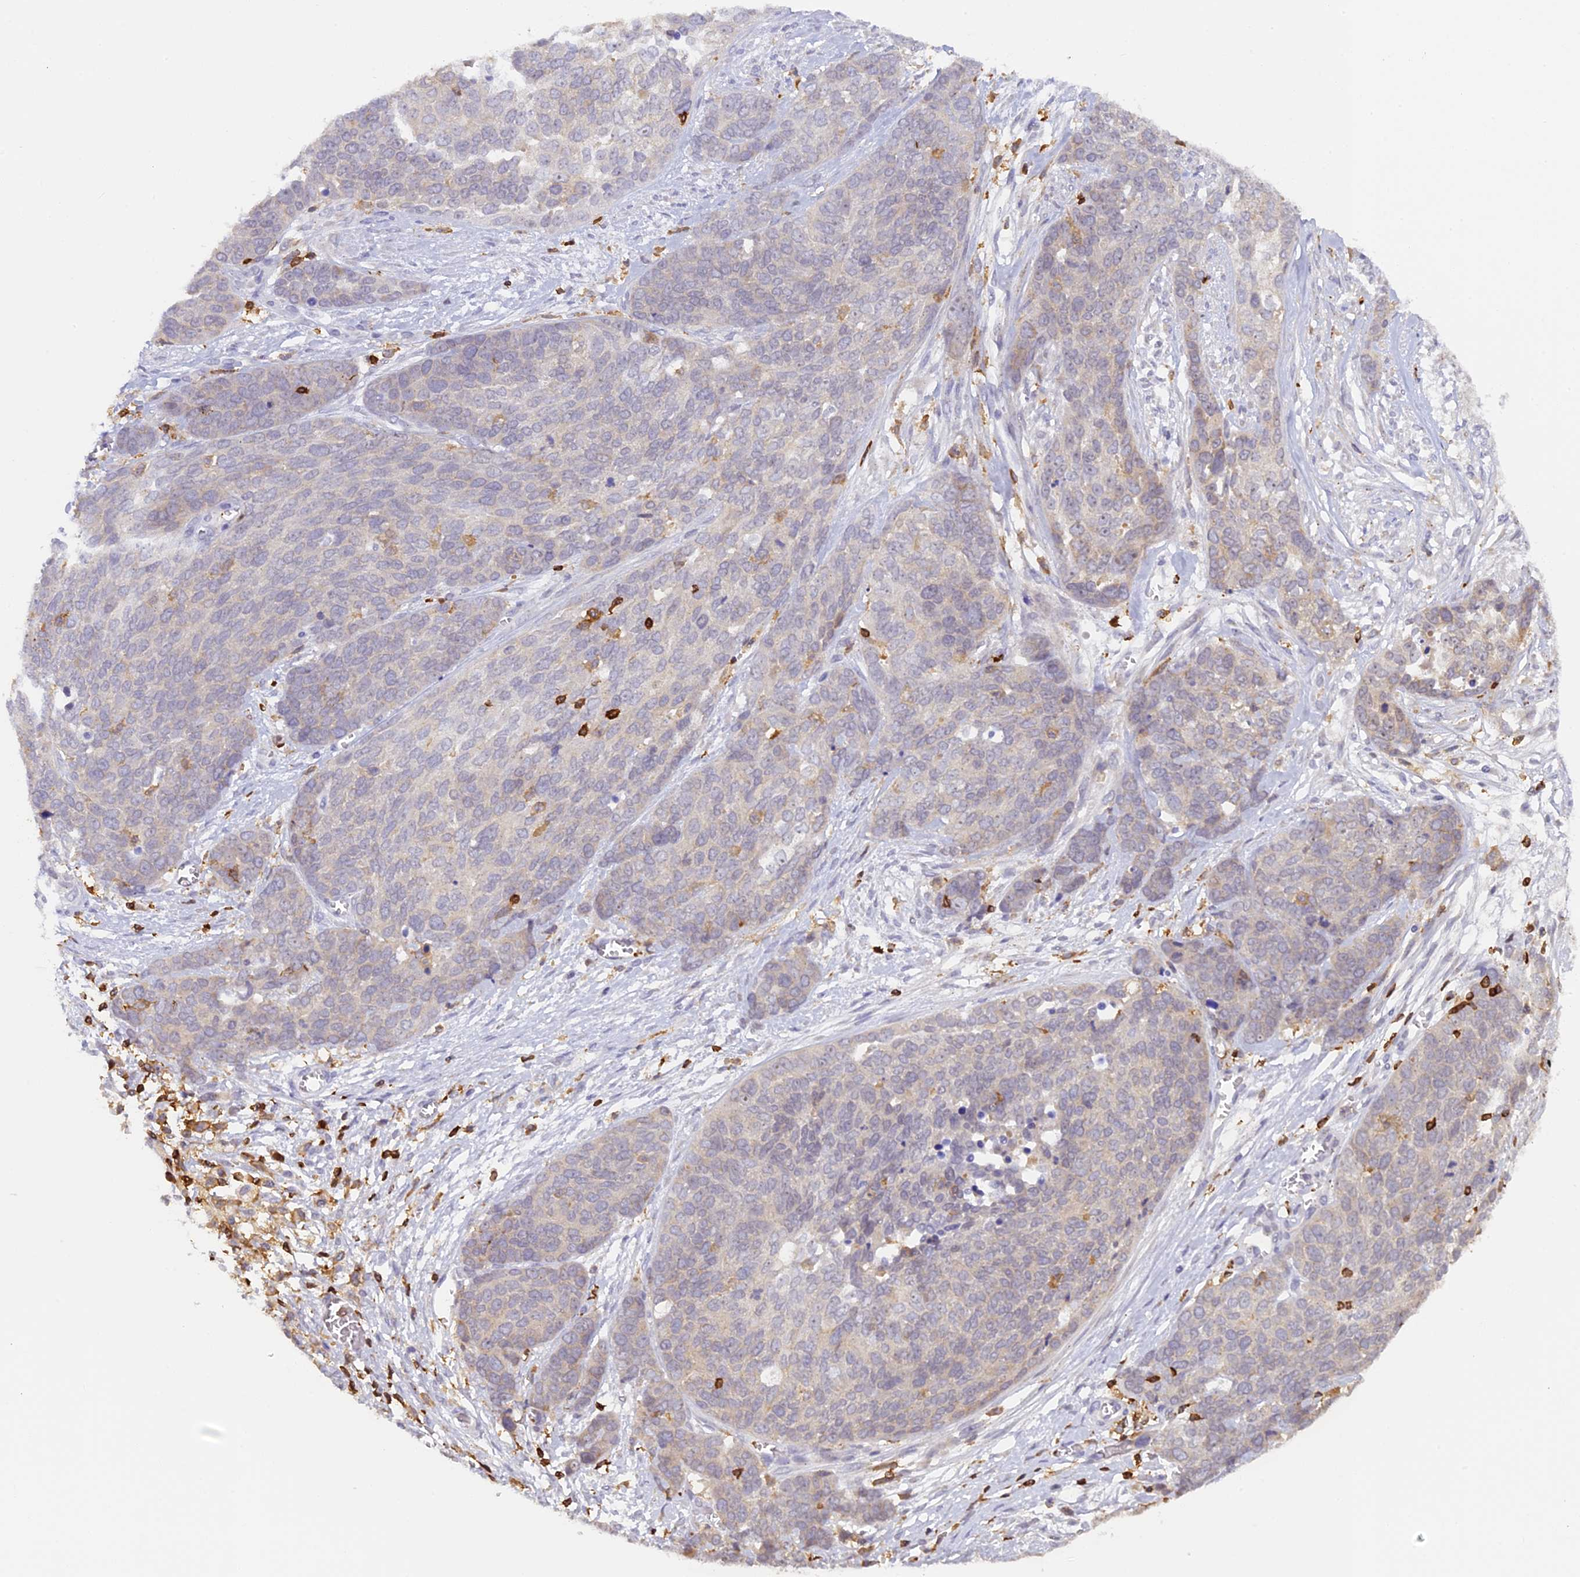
{"staining": {"intensity": "negative", "quantity": "none", "location": "none"}, "tissue": "ovarian cancer", "cell_type": "Tumor cells", "image_type": "cancer", "snomed": [{"axis": "morphology", "description": "Cystadenocarcinoma, serous, NOS"}, {"axis": "topography", "description": "Ovary"}], "caption": "An IHC histopathology image of ovarian cancer (serous cystadenocarcinoma) is shown. There is no staining in tumor cells of ovarian cancer (serous cystadenocarcinoma).", "gene": "FYB1", "patient": {"sex": "female", "age": 44}}